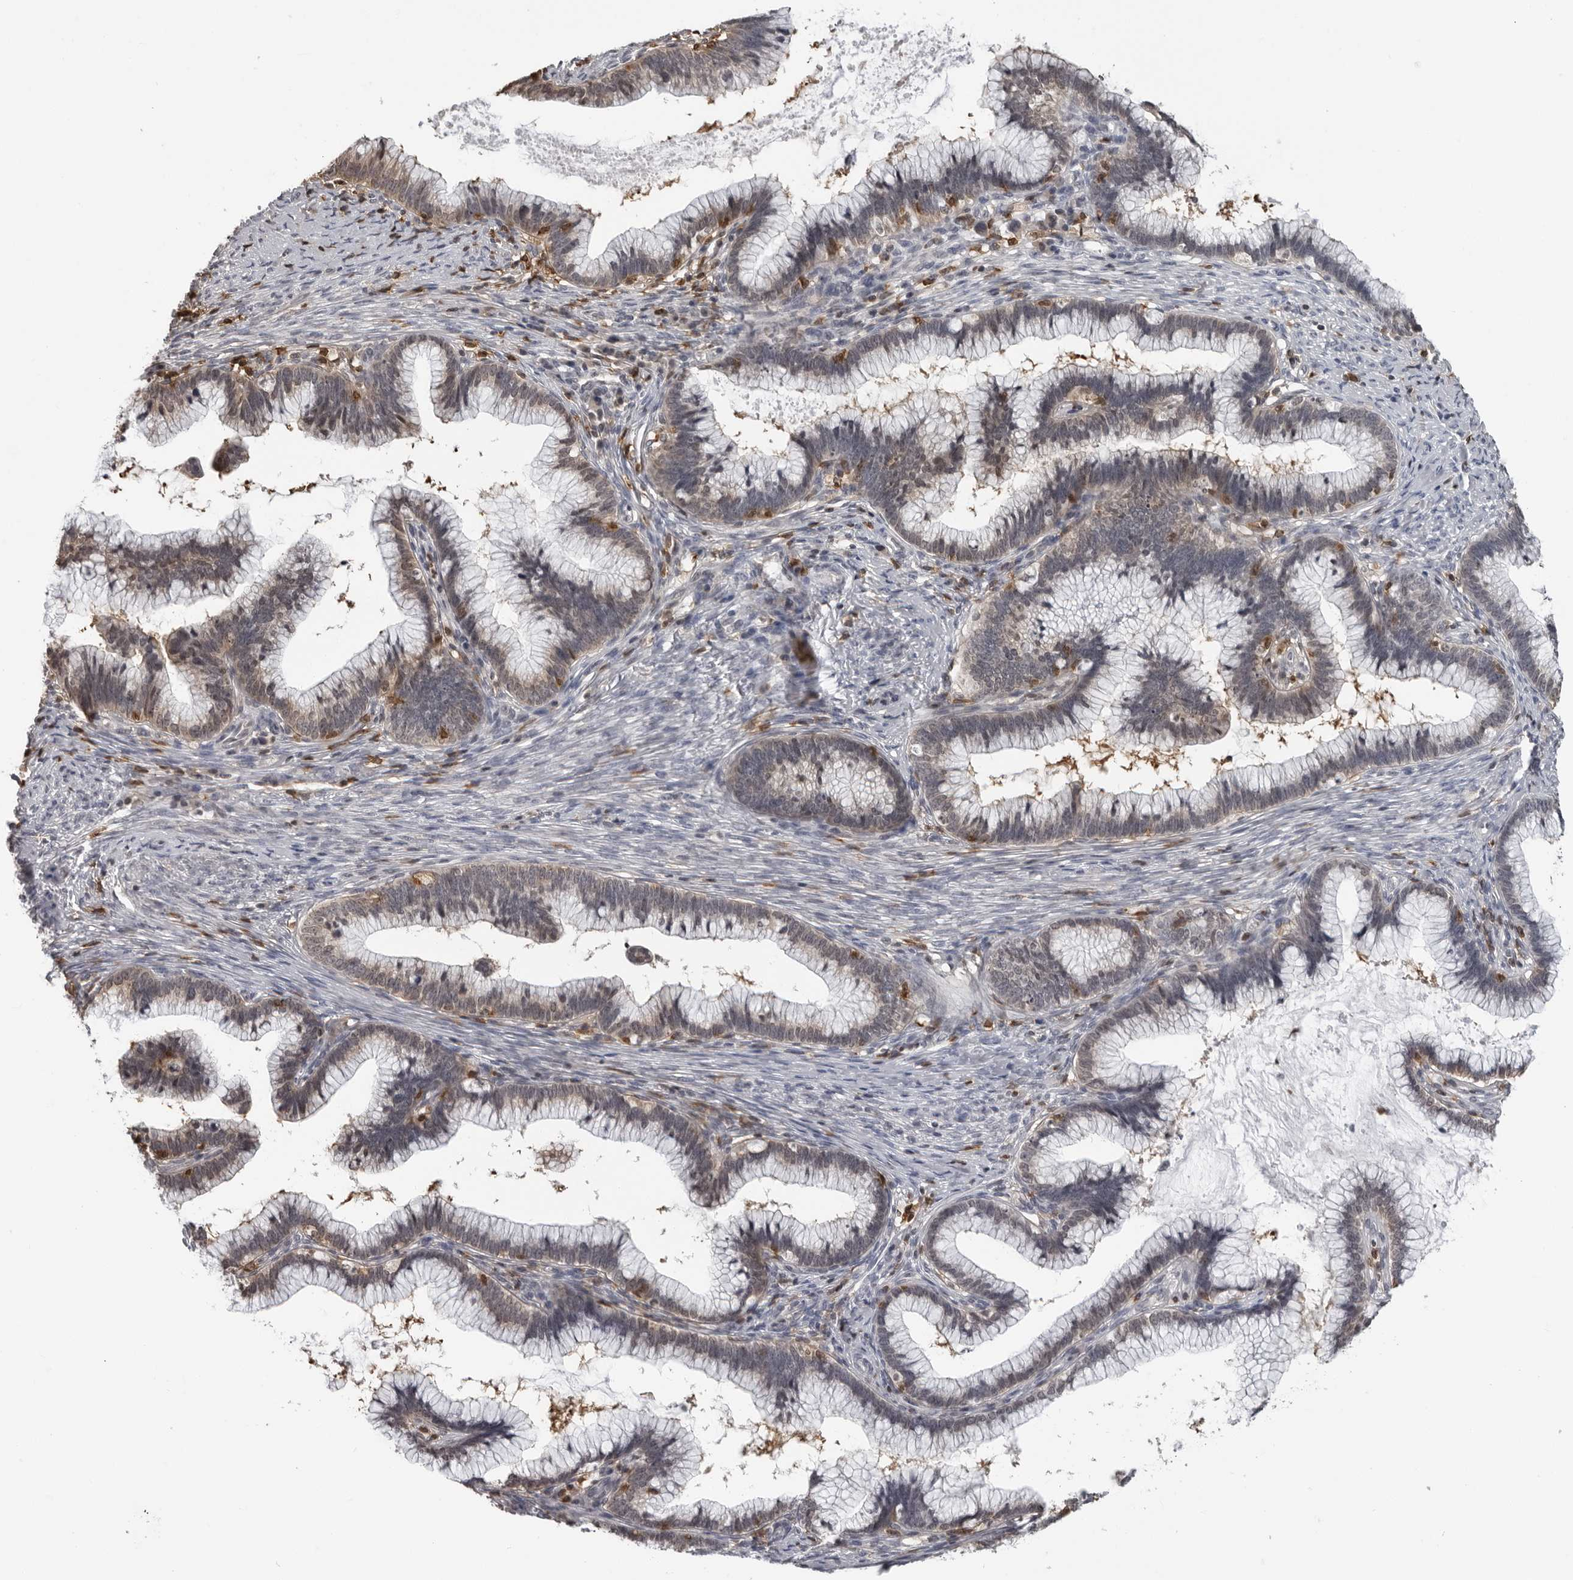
{"staining": {"intensity": "weak", "quantity": "25%-75%", "location": "cytoplasmic/membranous"}, "tissue": "cervical cancer", "cell_type": "Tumor cells", "image_type": "cancer", "snomed": [{"axis": "morphology", "description": "Adenocarcinoma, NOS"}, {"axis": "topography", "description": "Cervix"}], "caption": "The micrograph reveals staining of cervical cancer (adenocarcinoma), revealing weak cytoplasmic/membranous protein expression (brown color) within tumor cells.", "gene": "HSPH1", "patient": {"sex": "female", "age": 36}}